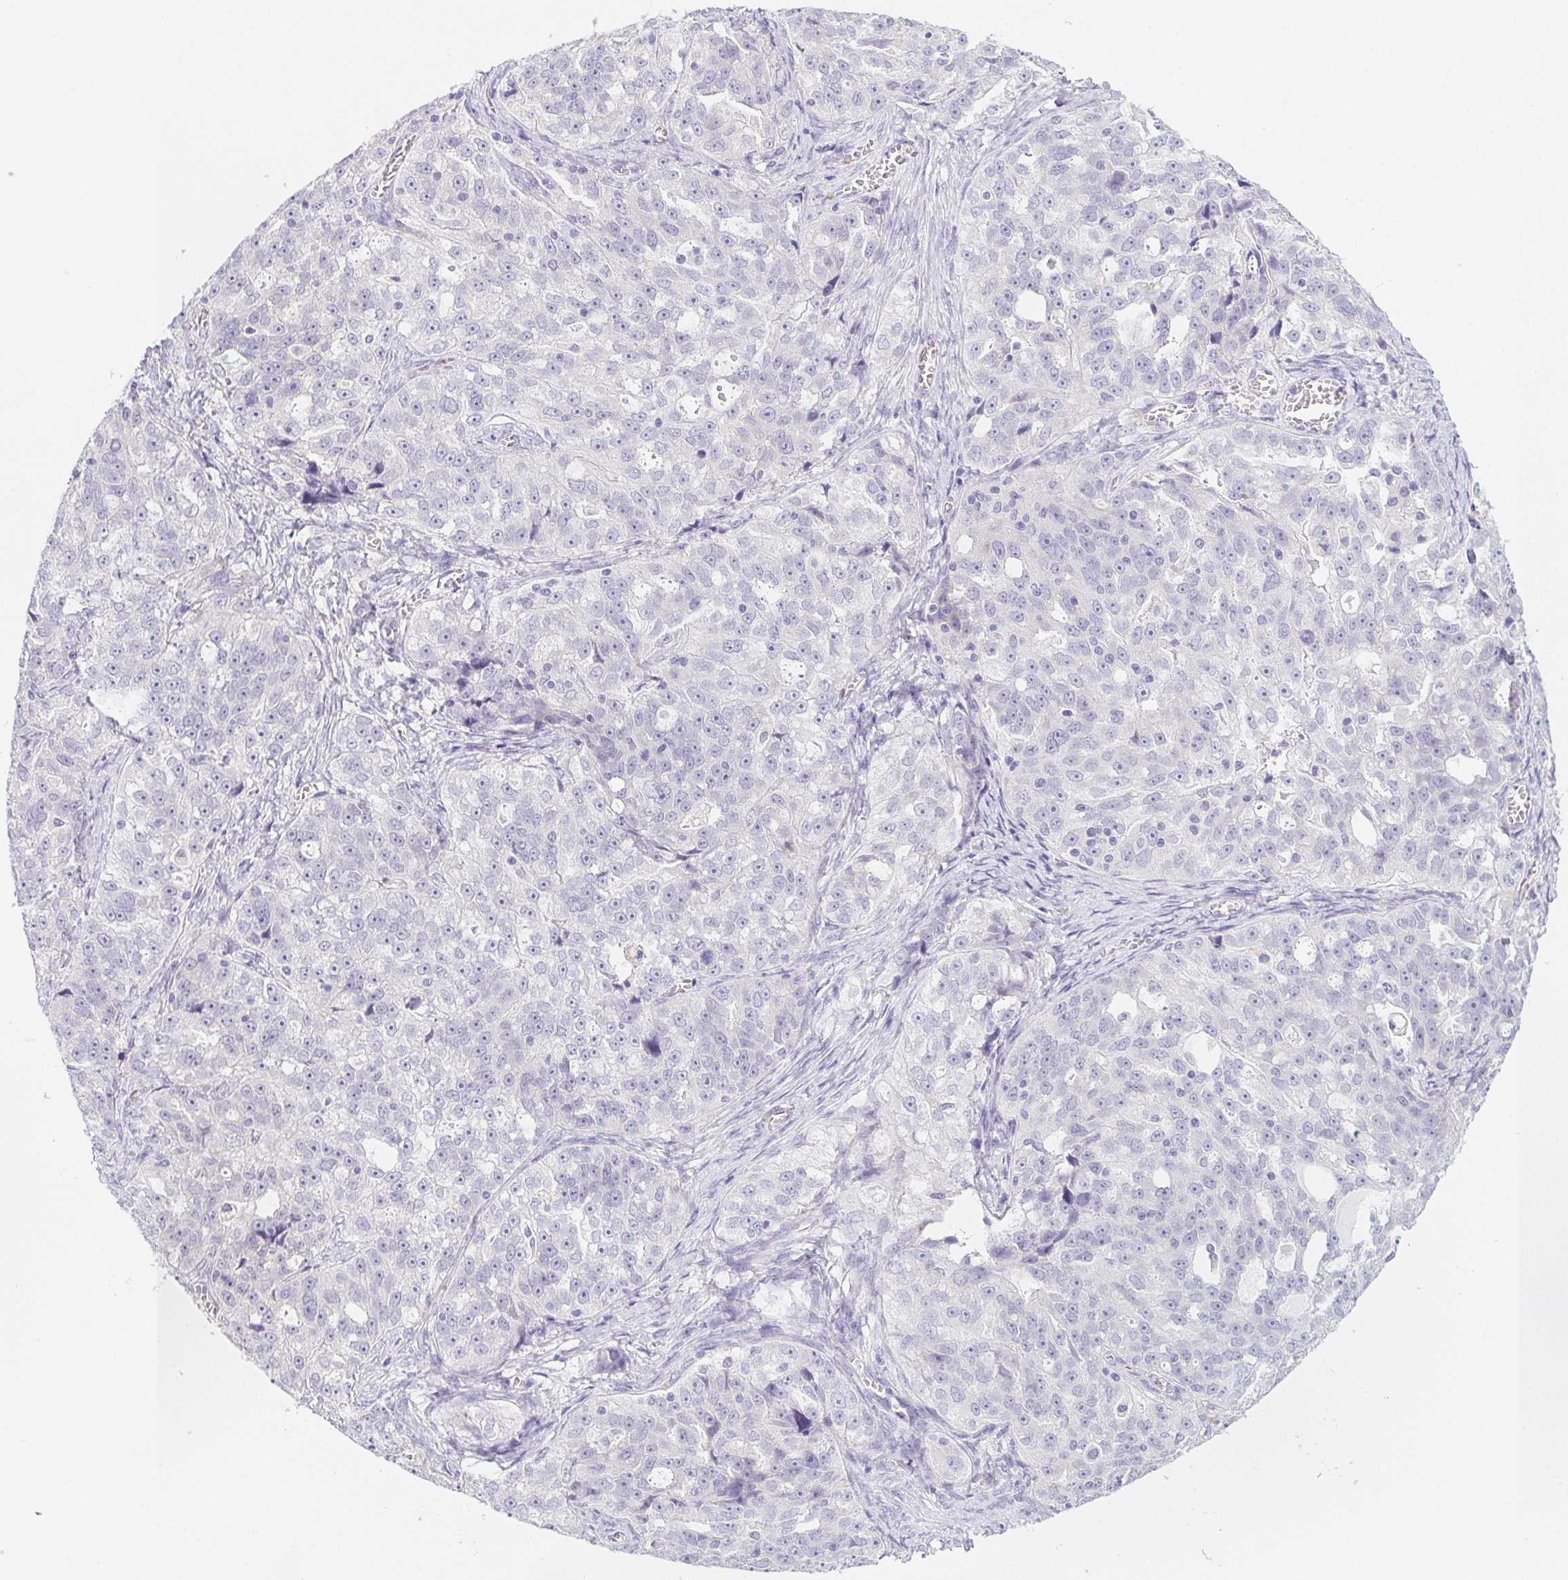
{"staining": {"intensity": "negative", "quantity": "none", "location": "none"}, "tissue": "ovarian cancer", "cell_type": "Tumor cells", "image_type": "cancer", "snomed": [{"axis": "morphology", "description": "Cystadenocarcinoma, serous, NOS"}, {"axis": "topography", "description": "Ovary"}], "caption": "Tumor cells are negative for protein expression in human serous cystadenocarcinoma (ovarian). The staining was performed using DAB (3,3'-diaminobenzidine) to visualize the protein expression in brown, while the nuclei were stained in blue with hematoxylin (Magnification: 20x).", "gene": "HRC", "patient": {"sex": "female", "age": 51}}